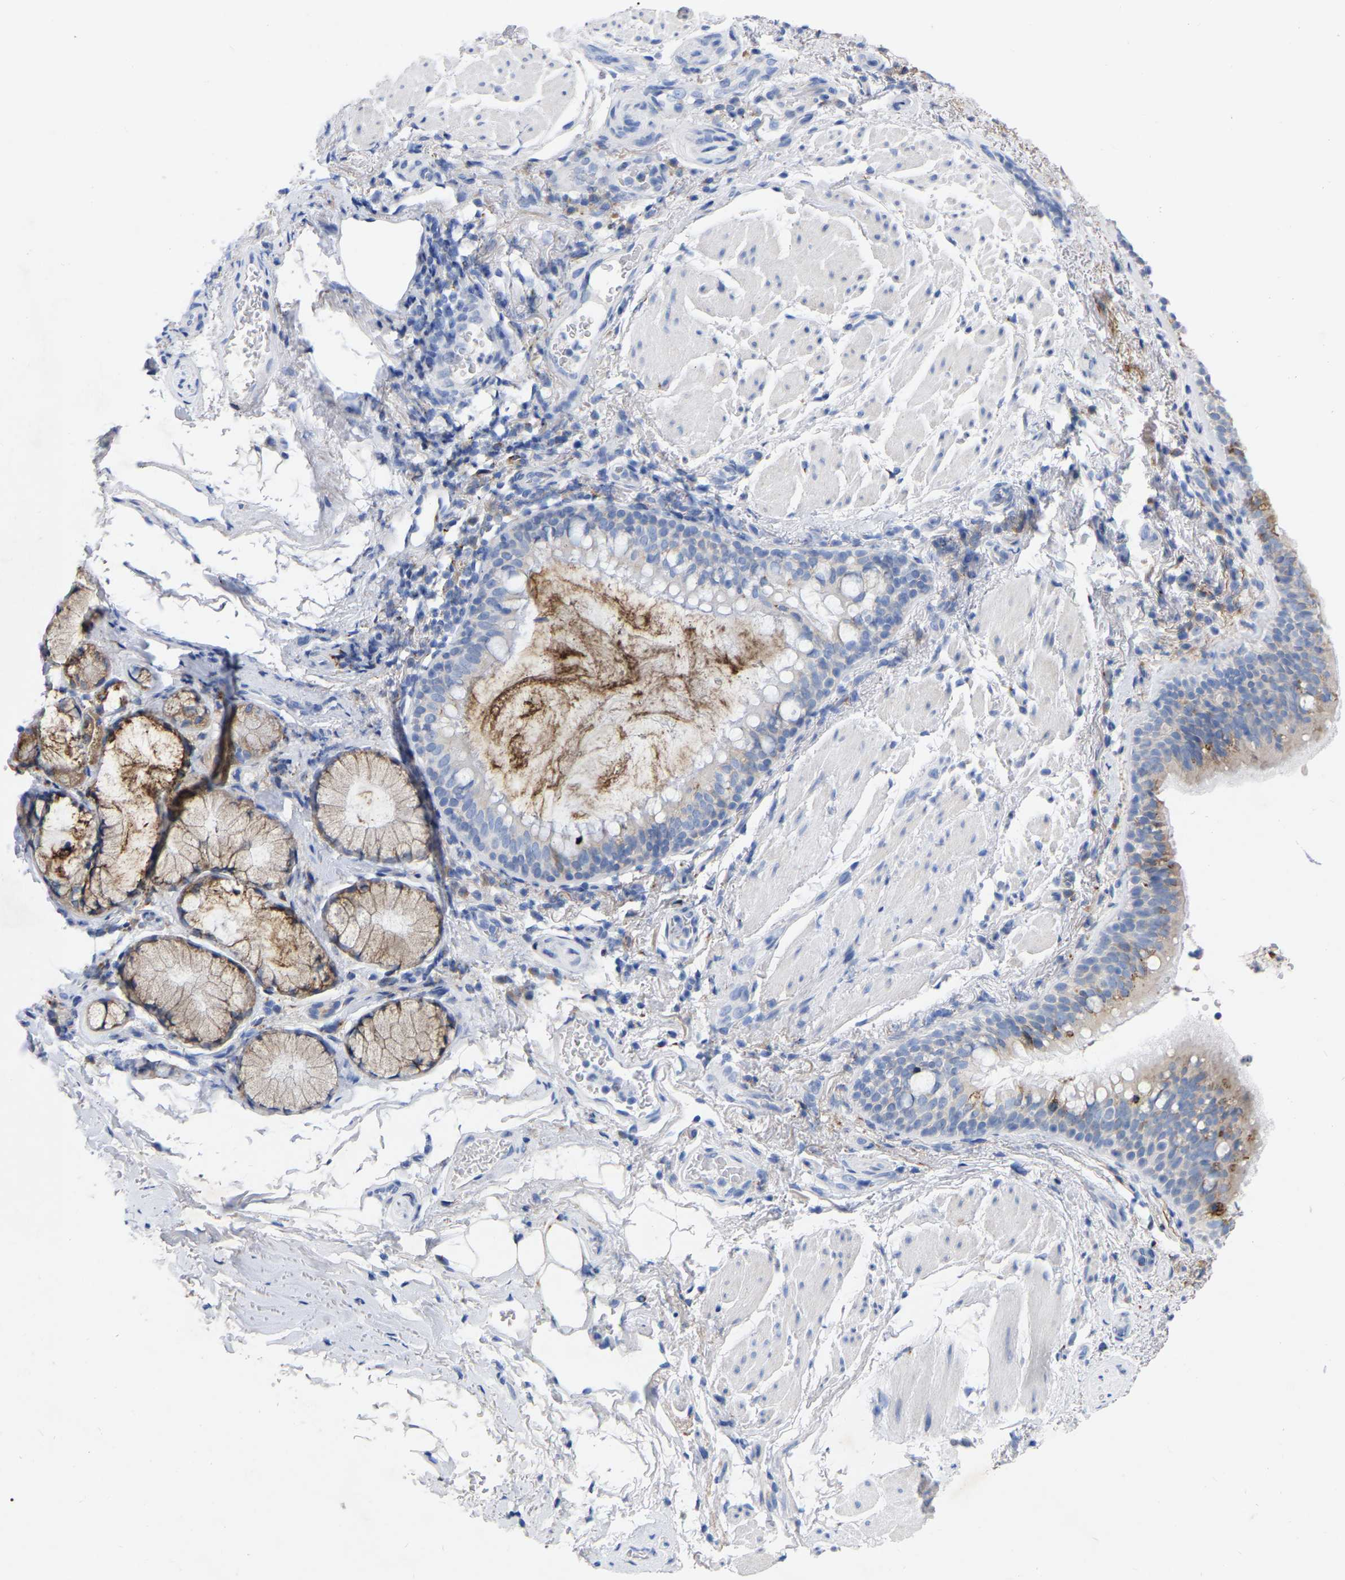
{"staining": {"intensity": "moderate", "quantity": "25%-75%", "location": "cytoplasmic/membranous"}, "tissue": "bronchus", "cell_type": "Respiratory epithelial cells", "image_type": "normal", "snomed": [{"axis": "morphology", "description": "Normal tissue, NOS"}, {"axis": "morphology", "description": "Inflammation, NOS"}, {"axis": "topography", "description": "Cartilage tissue"}, {"axis": "topography", "description": "Bronchus"}], "caption": "Bronchus stained for a protein (brown) reveals moderate cytoplasmic/membranous positive positivity in approximately 25%-75% of respiratory epithelial cells.", "gene": "STRIP2", "patient": {"sex": "male", "age": 77}}